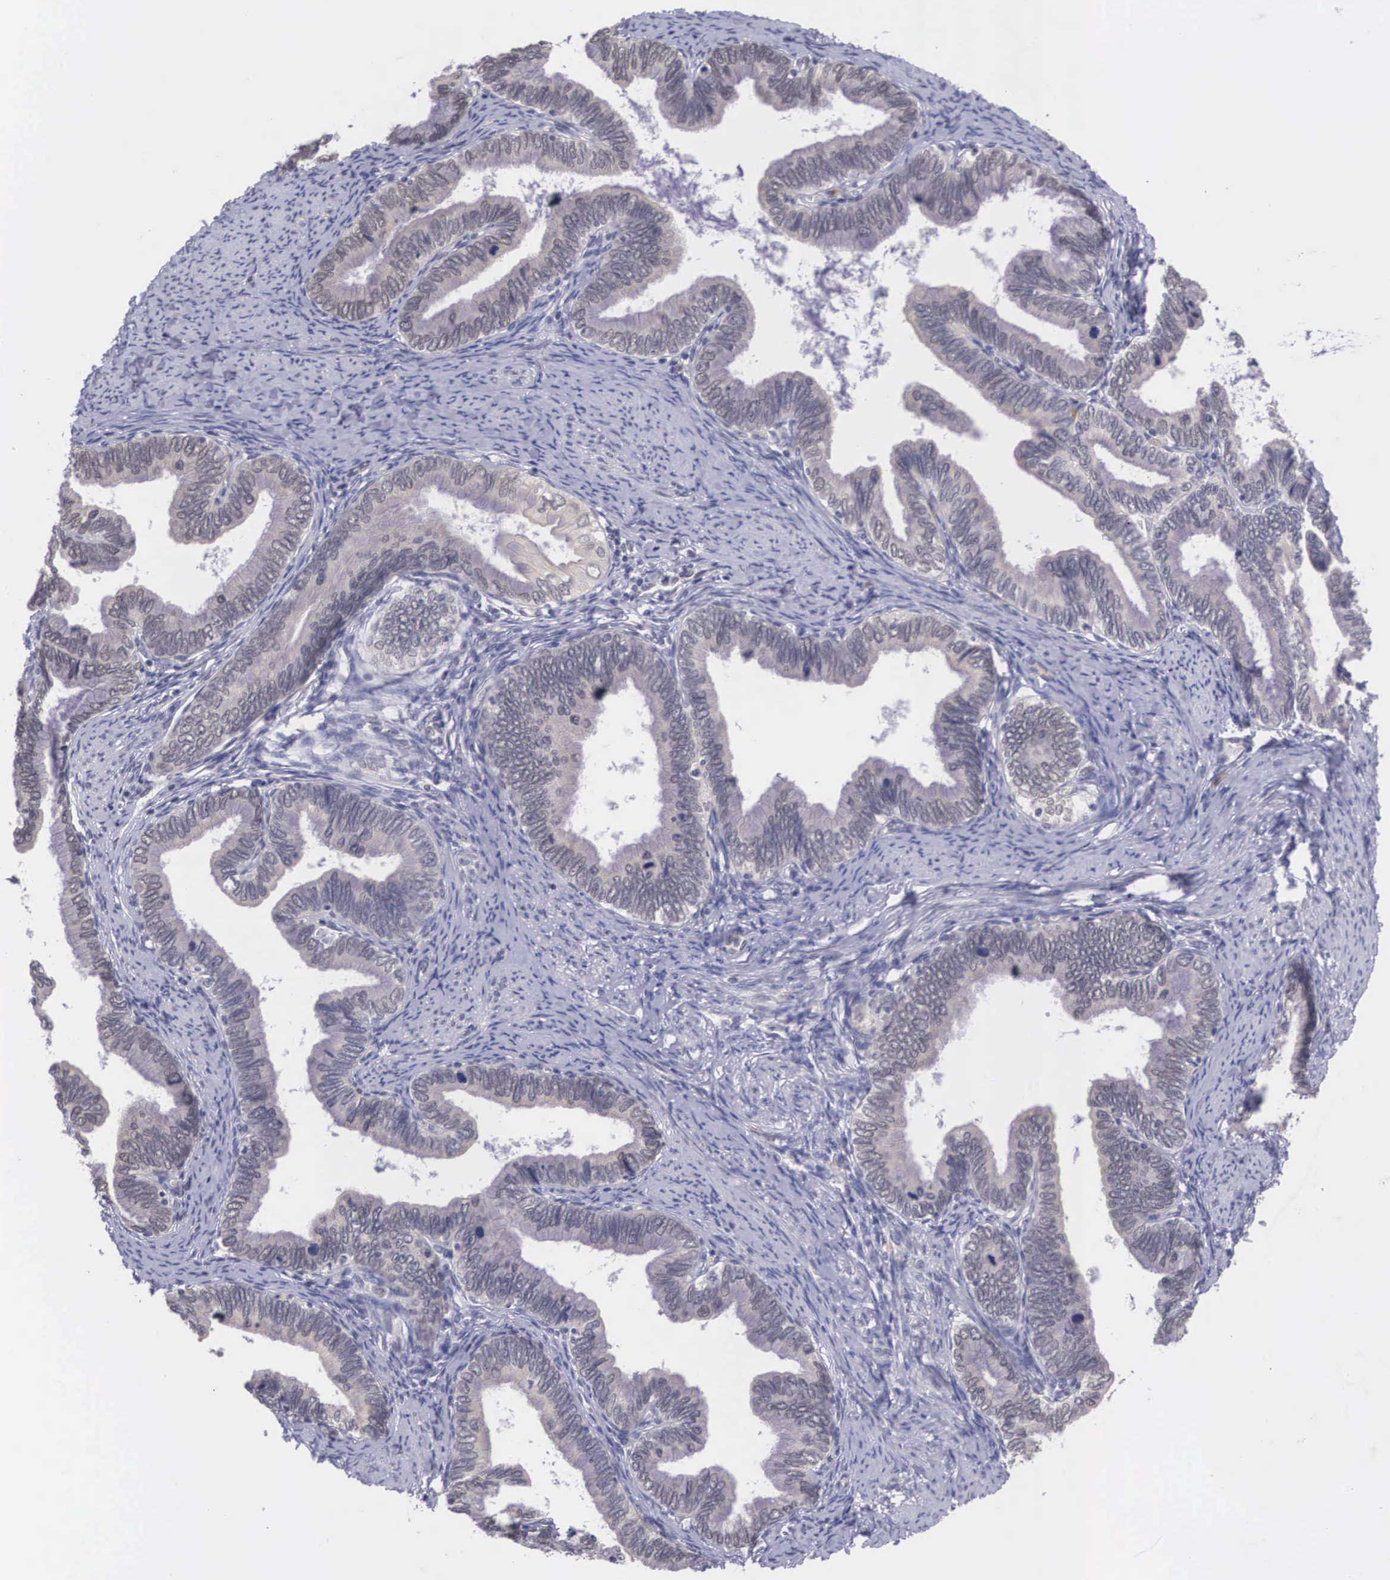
{"staining": {"intensity": "weak", "quantity": "25%-75%", "location": "cytoplasmic/membranous,nuclear"}, "tissue": "cervical cancer", "cell_type": "Tumor cells", "image_type": "cancer", "snomed": [{"axis": "morphology", "description": "Adenocarcinoma, NOS"}, {"axis": "topography", "description": "Cervix"}], "caption": "DAB immunohistochemical staining of adenocarcinoma (cervical) shows weak cytoplasmic/membranous and nuclear protein expression in approximately 25%-75% of tumor cells.", "gene": "NINL", "patient": {"sex": "female", "age": 49}}